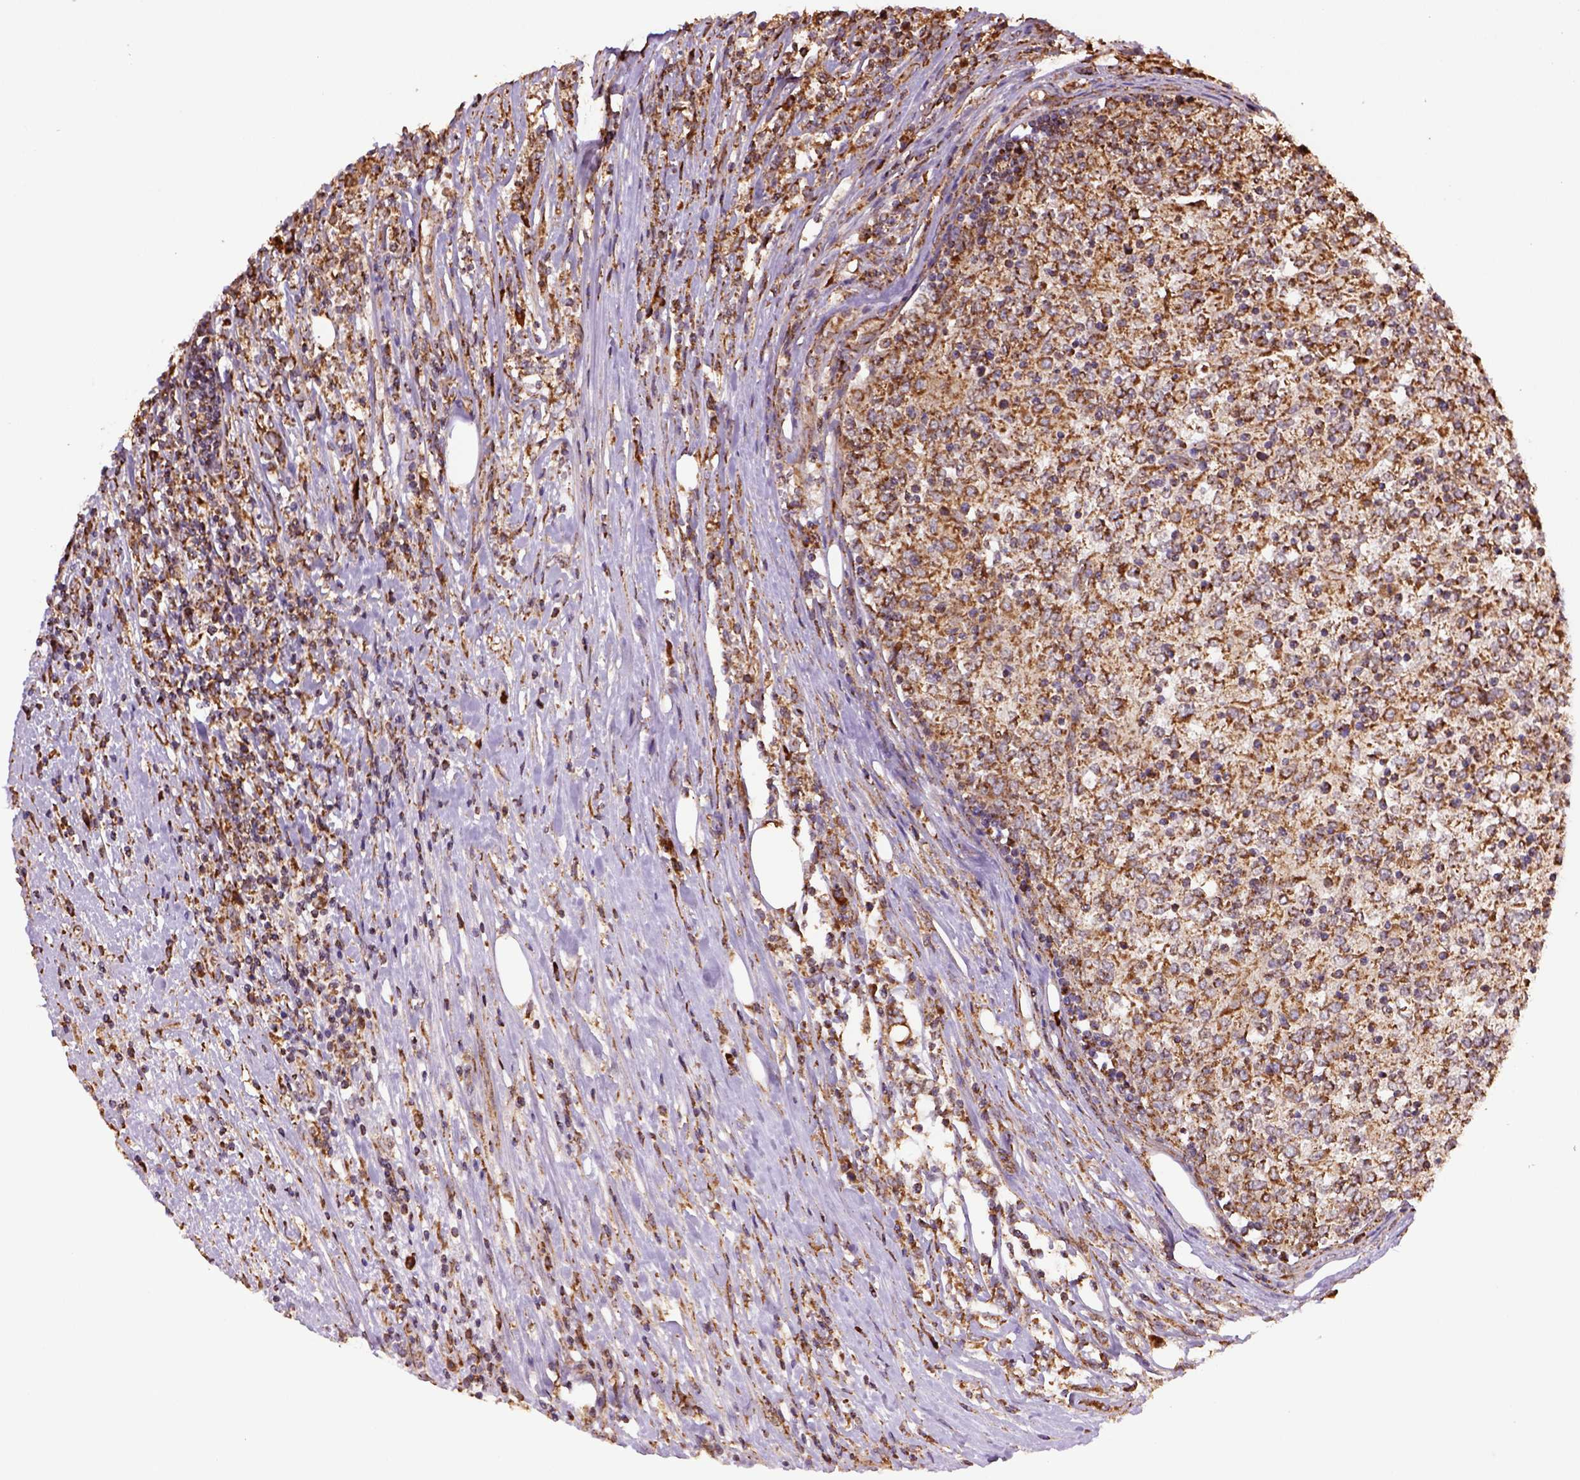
{"staining": {"intensity": "moderate", "quantity": ">75%", "location": "cytoplasmic/membranous"}, "tissue": "lymphoma", "cell_type": "Tumor cells", "image_type": "cancer", "snomed": [{"axis": "morphology", "description": "Malignant lymphoma, non-Hodgkin's type, High grade"}, {"axis": "topography", "description": "Lymph node"}], "caption": "Protein expression by immunohistochemistry demonstrates moderate cytoplasmic/membranous expression in approximately >75% of tumor cells in lymphoma.", "gene": "MAPK8IP3", "patient": {"sex": "female", "age": 84}}